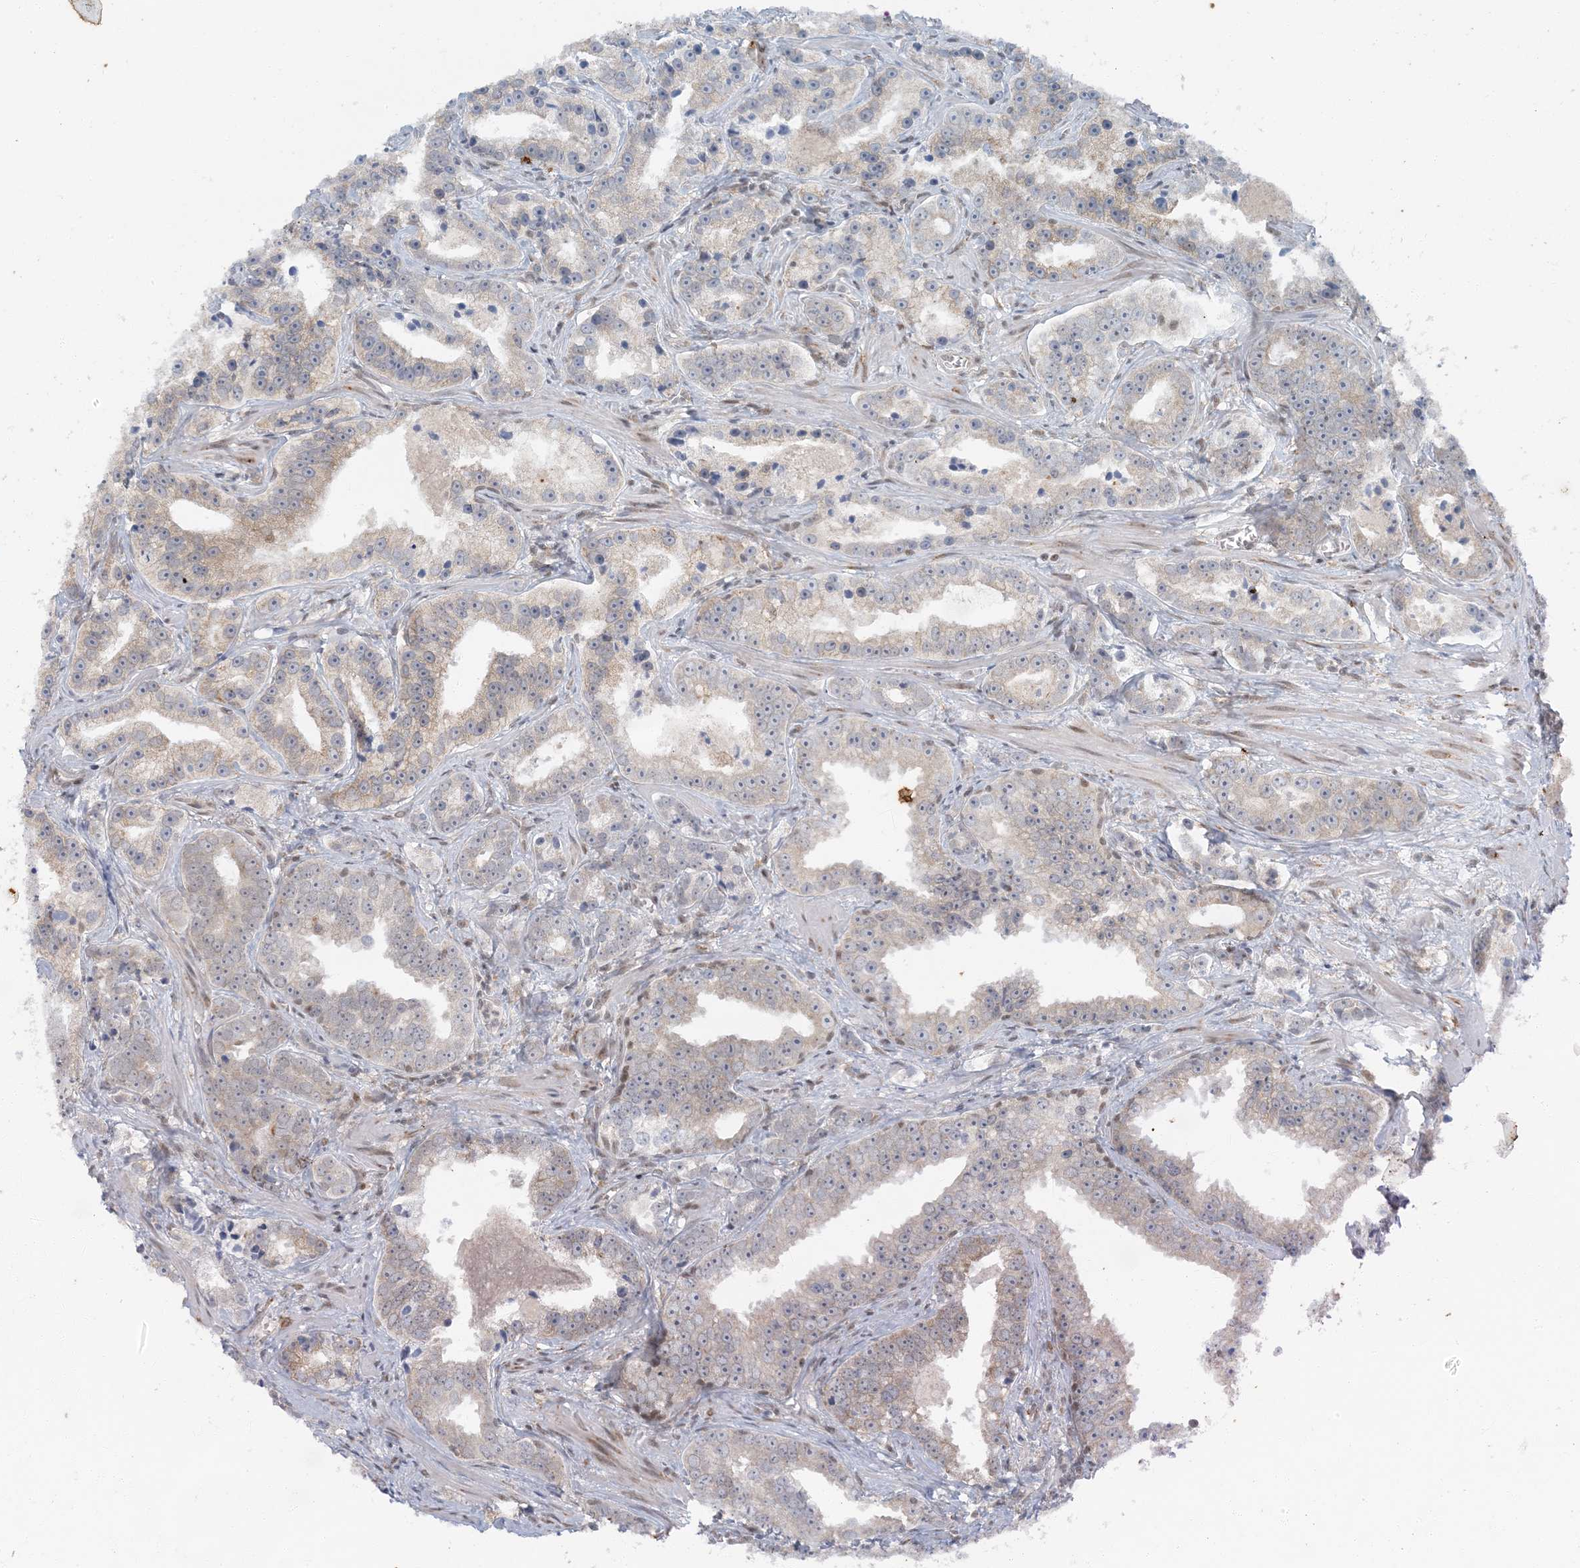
{"staining": {"intensity": "weak", "quantity": "25%-75%", "location": "cytoplasmic/membranous"}, "tissue": "prostate cancer", "cell_type": "Tumor cells", "image_type": "cancer", "snomed": [{"axis": "morphology", "description": "Adenocarcinoma, High grade"}, {"axis": "topography", "description": "Prostate"}], "caption": "This micrograph displays IHC staining of human adenocarcinoma (high-grade) (prostate), with low weak cytoplasmic/membranous expression in about 25%-75% of tumor cells.", "gene": "AK9", "patient": {"sex": "male", "age": 62}}